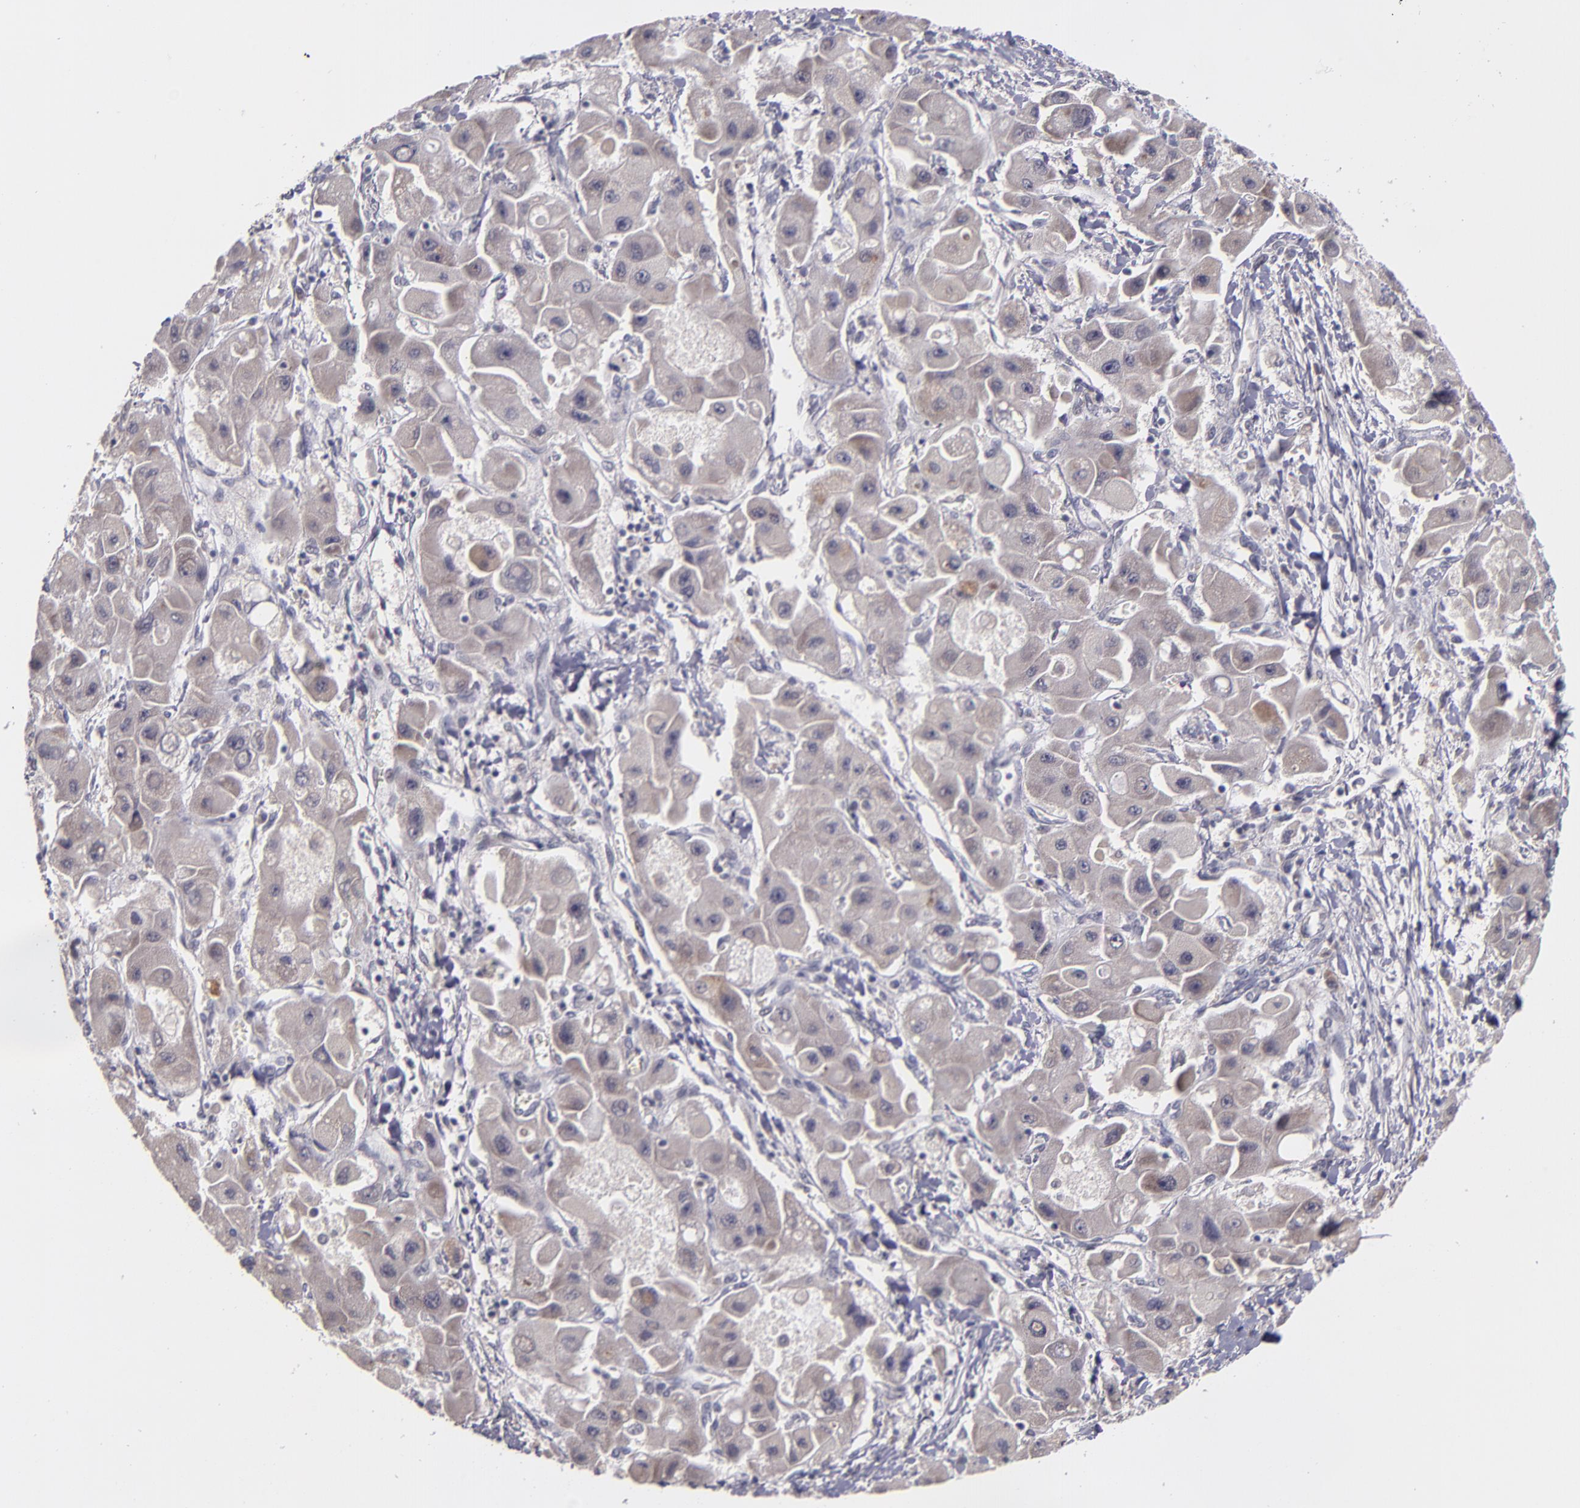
{"staining": {"intensity": "weak", "quantity": "25%-75%", "location": "cytoplasmic/membranous"}, "tissue": "liver cancer", "cell_type": "Tumor cells", "image_type": "cancer", "snomed": [{"axis": "morphology", "description": "Carcinoma, Hepatocellular, NOS"}, {"axis": "topography", "description": "Liver"}], "caption": "Liver hepatocellular carcinoma tissue shows weak cytoplasmic/membranous staining in about 25%-75% of tumor cells, visualized by immunohistochemistry.", "gene": "CDC7", "patient": {"sex": "male", "age": 24}}